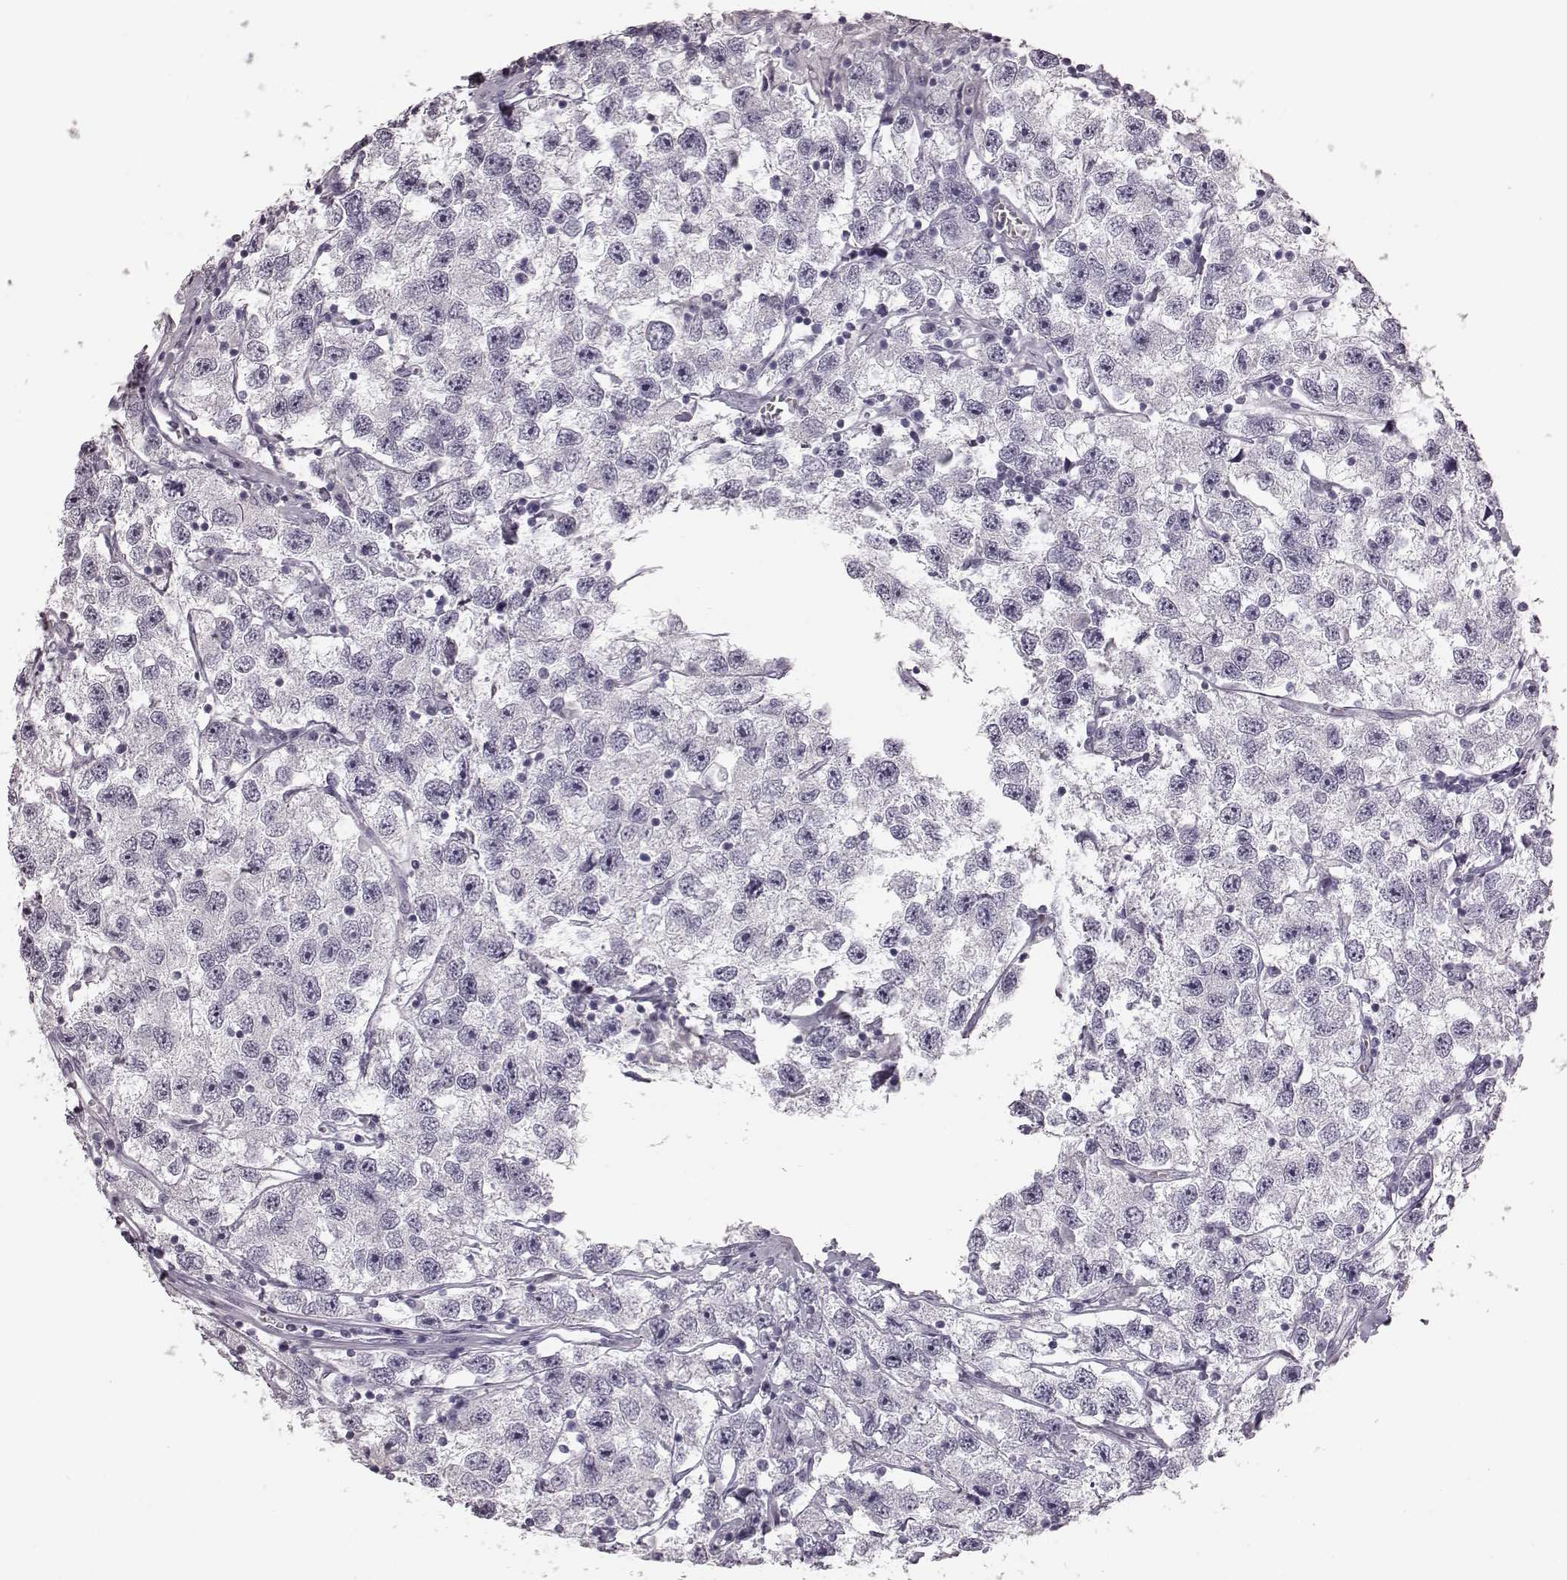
{"staining": {"intensity": "negative", "quantity": "none", "location": "none"}, "tissue": "testis cancer", "cell_type": "Tumor cells", "image_type": "cancer", "snomed": [{"axis": "morphology", "description": "Seminoma, NOS"}, {"axis": "topography", "description": "Testis"}], "caption": "High power microscopy histopathology image of an immunohistochemistry (IHC) image of testis cancer (seminoma), revealing no significant positivity in tumor cells.", "gene": "ZNF433", "patient": {"sex": "male", "age": 26}}